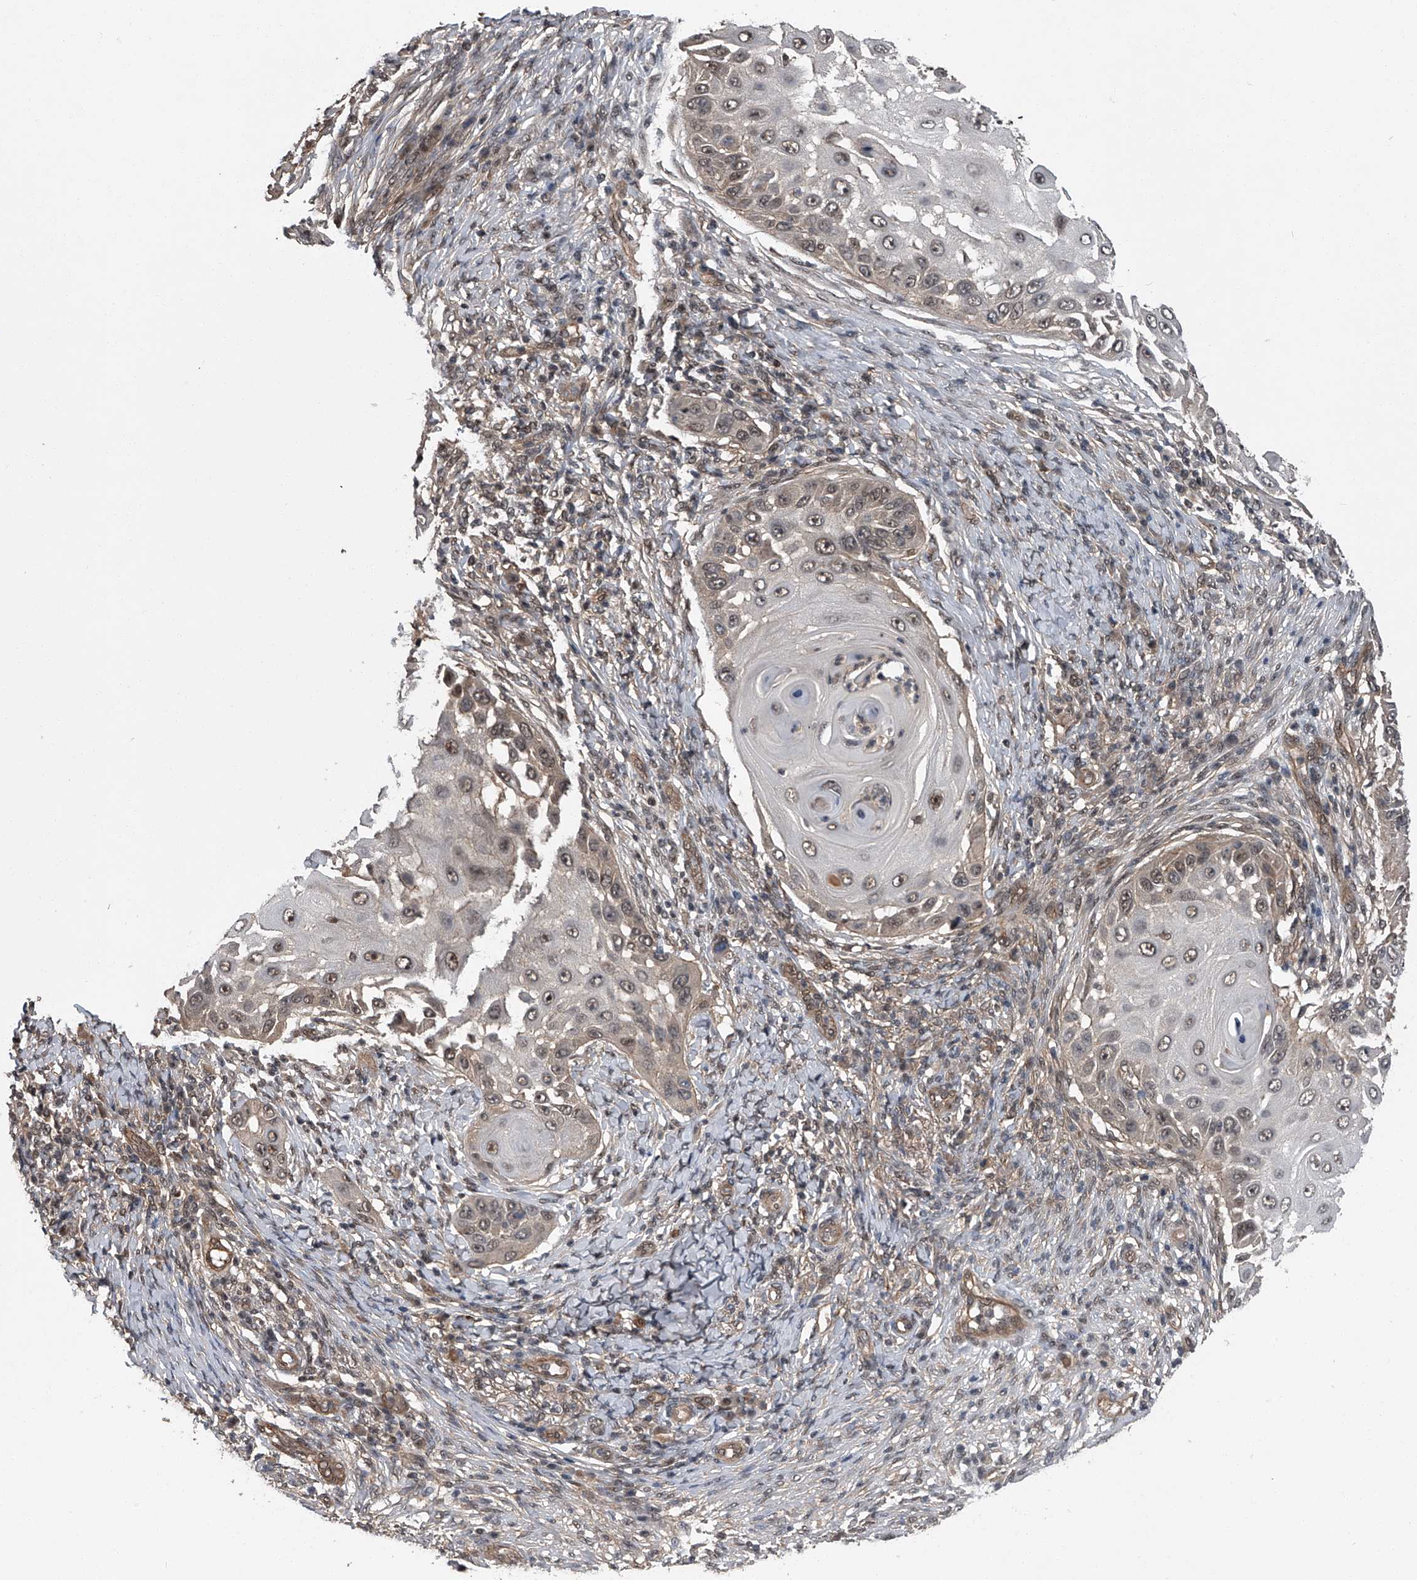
{"staining": {"intensity": "weak", "quantity": ">75%", "location": "nuclear"}, "tissue": "skin cancer", "cell_type": "Tumor cells", "image_type": "cancer", "snomed": [{"axis": "morphology", "description": "Squamous cell carcinoma, NOS"}, {"axis": "topography", "description": "Skin"}], "caption": "Immunohistochemical staining of human squamous cell carcinoma (skin) displays low levels of weak nuclear staining in approximately >75% of tumor cells.", "gene": "SLC12A8", "patient": {"sex": "female", "age": 44}}